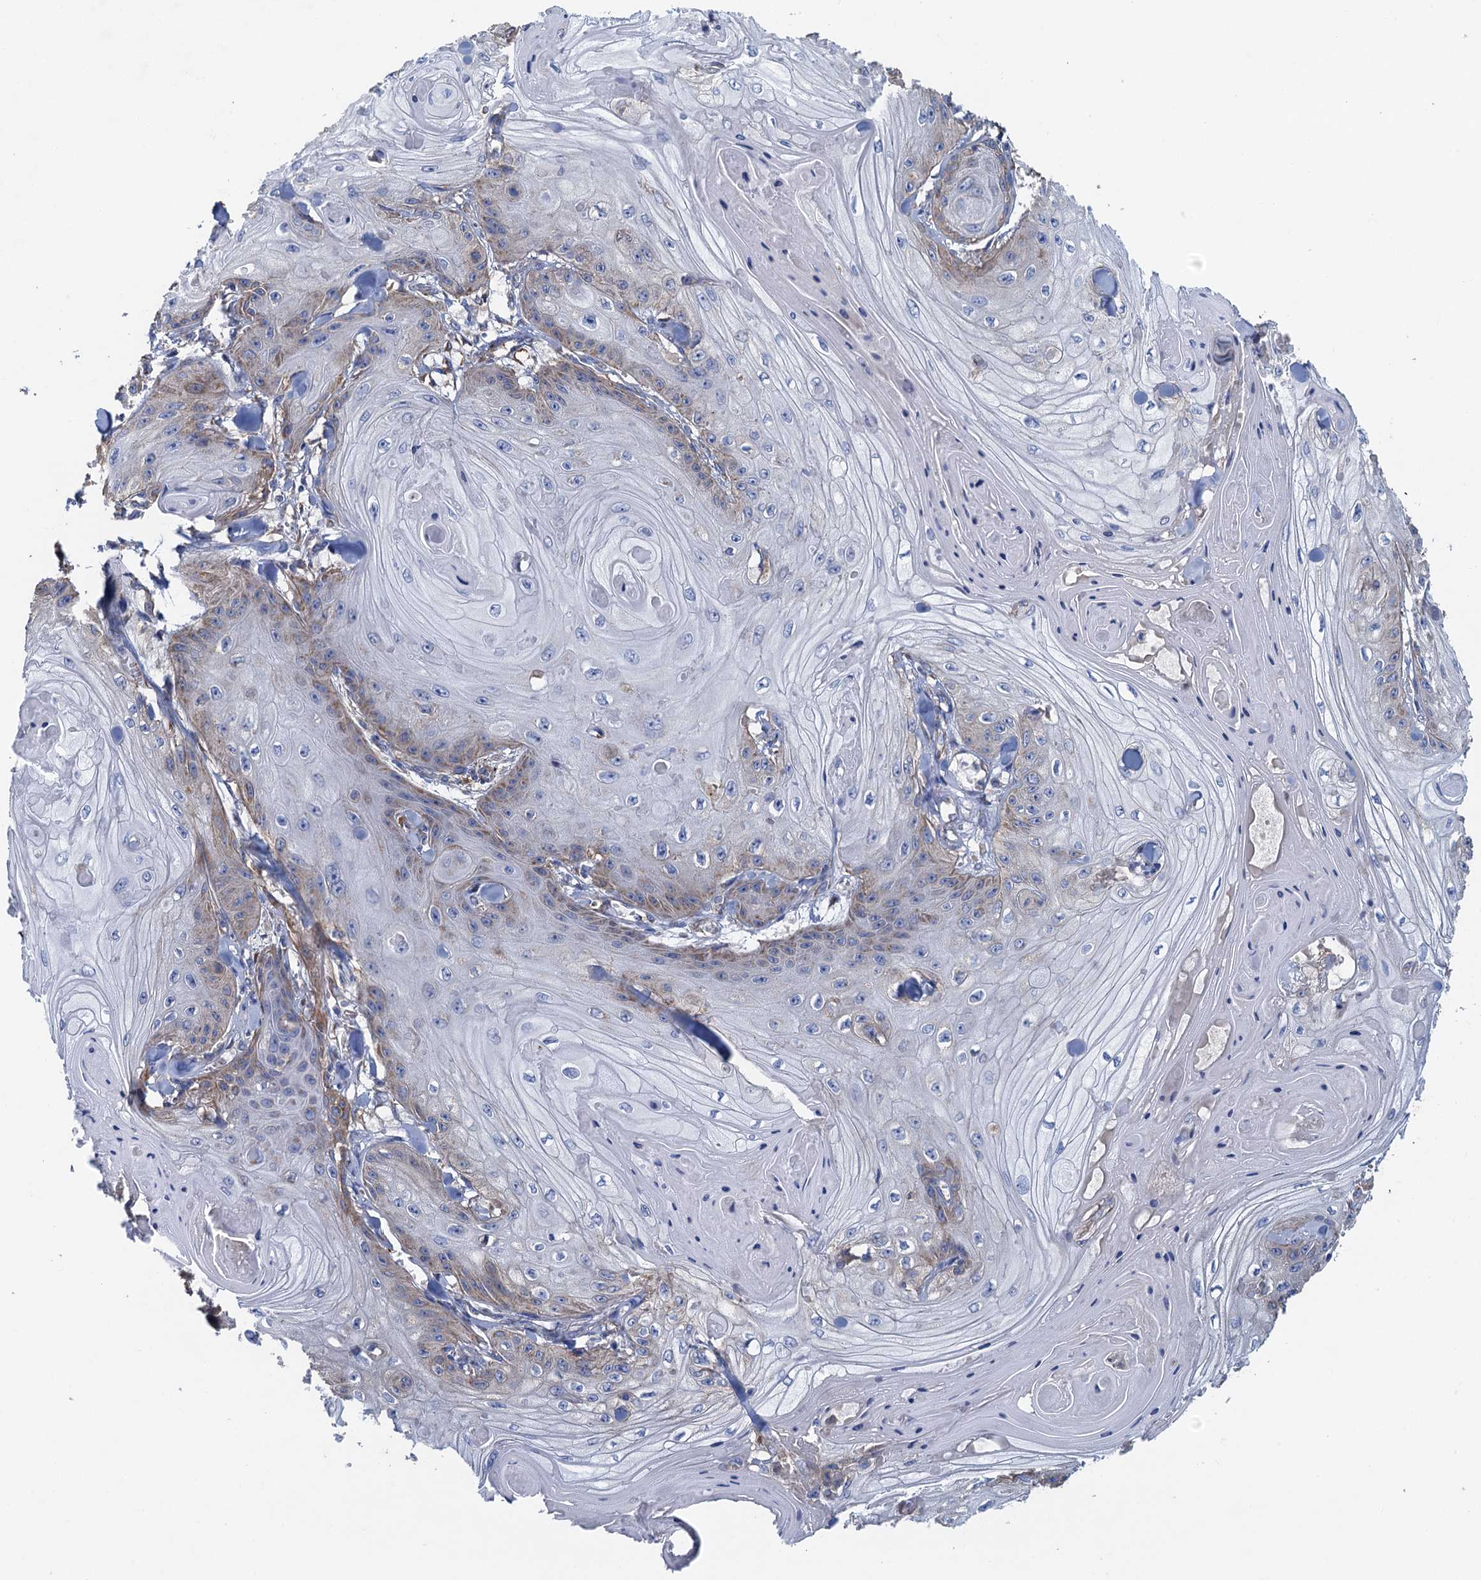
{"staining": {"intensity": "weak", "quantity": "<25%", "location": "cytoplasmic/membranous"}, "tissue": "skin cancer", "cell_type": "Tumor cells", "image_type": "cancer", "snomed": [{"axis": "morphology", "description": "Squamous cell carcinoma, NOS"}, {"axis": "topography", "description": "Skin"}], "caption": "High magnification brightfield microscopy of squamous cell carcinoma (skin) stained with DAB (3,3'-diaminobenzidine) (brown) and counterstained with hematoxylin (blue): tumor cells show no significant staining.", "gene": "GCSH", "patient": {"sex": "male", "age": 74}}